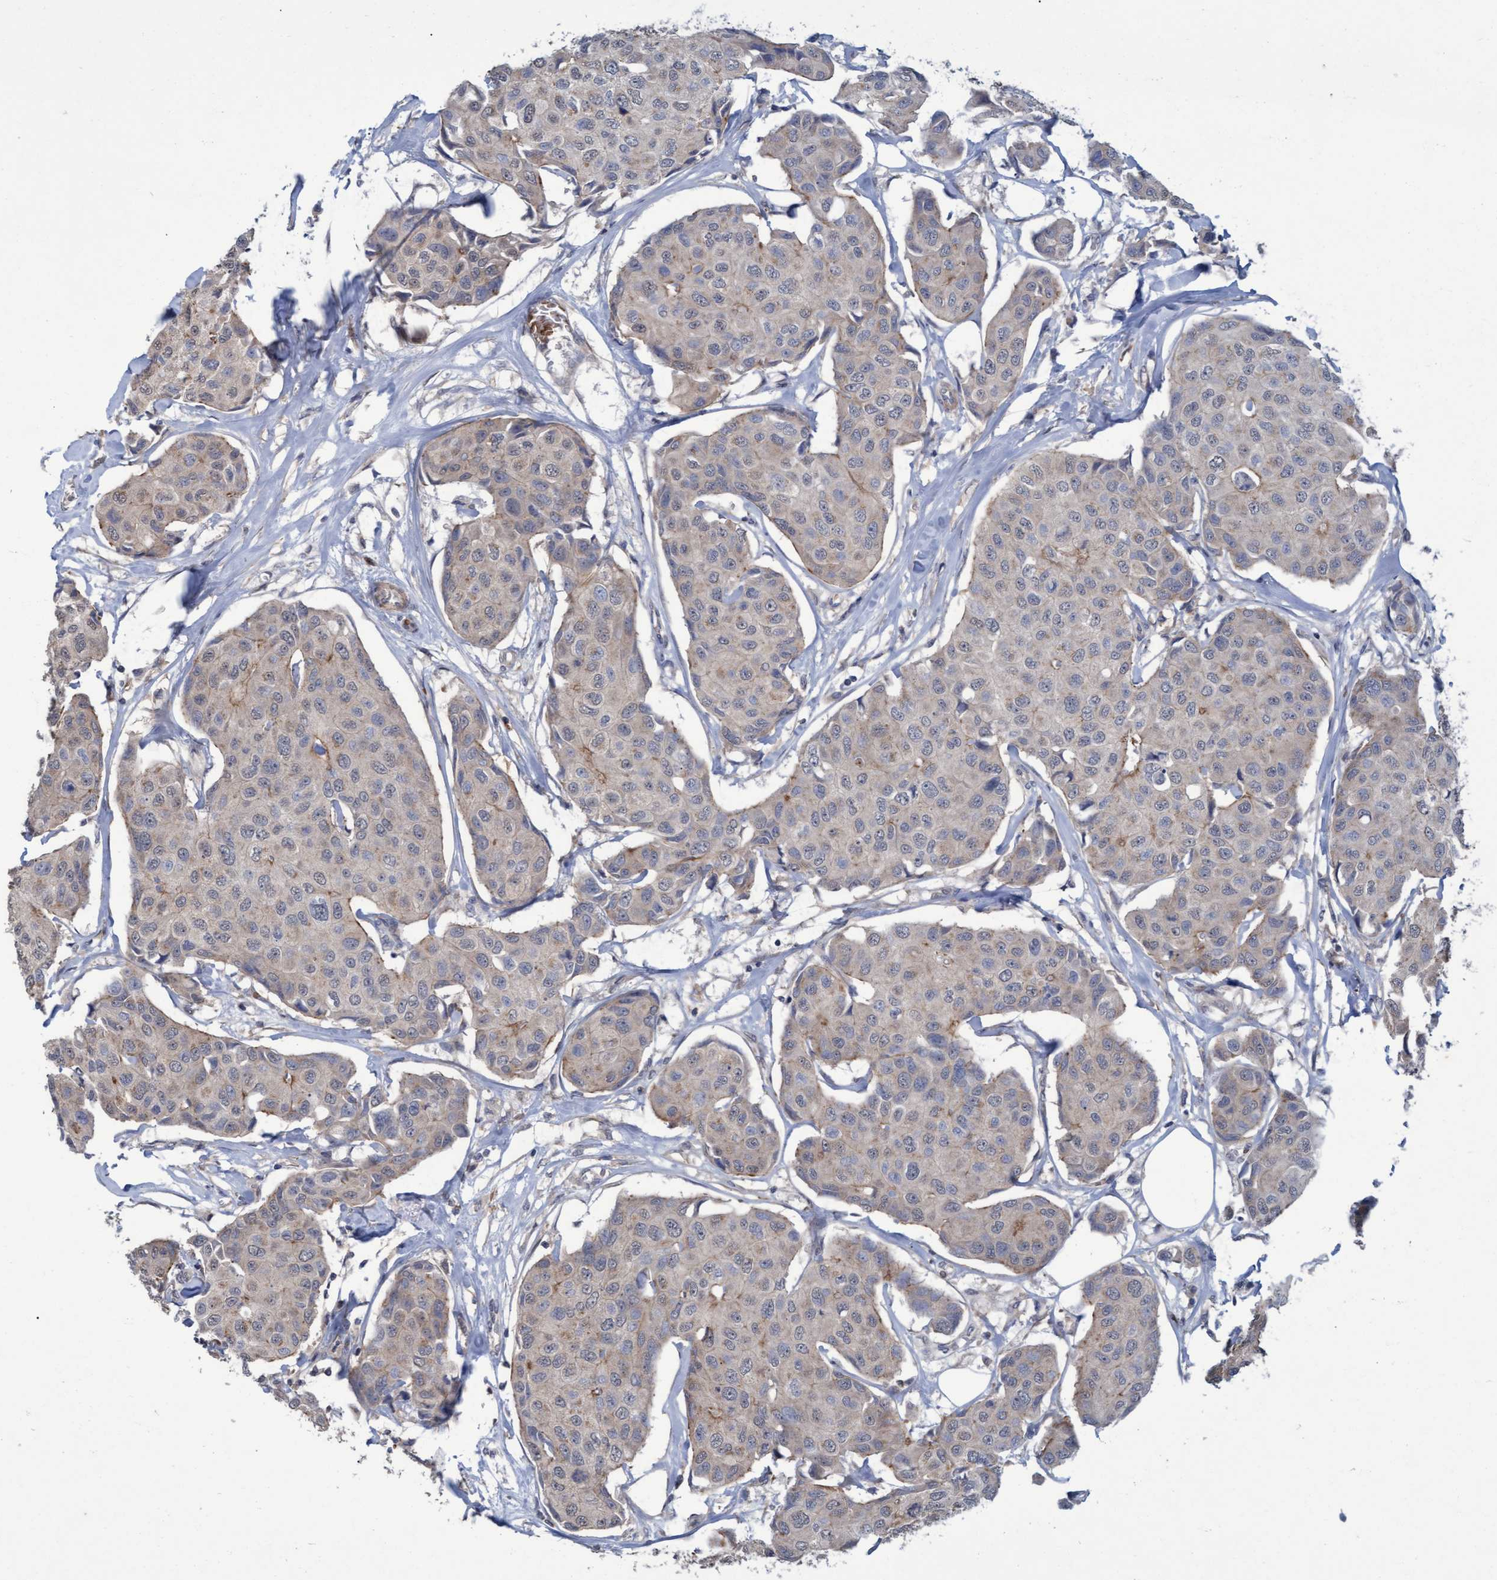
{"staining": {"intensity": "moderate", "quantity": "<25%", "location": "cytoplasmic/membranous"}, "tissue": "breast cancer", "cell_type": "Tumor cells", "image_type": "cancer", "snomed": [{"axis": "morphology", "description": "Duct carcinoma"}, {"axis": "topography", "description": "Breast"}], "caption": "IHC photomicrograph of neoplastic tissue: human infiltrating ductal carcinoma (breast) stained using IHC displays low levels of moderate protein expression localized specifically in the cytoplasmic/membranous of tumor cells, appearing as a cytoplasmic/membranous brown color.", "gene": "NAA15", "patient": {"sex": "female", "age": 80}}